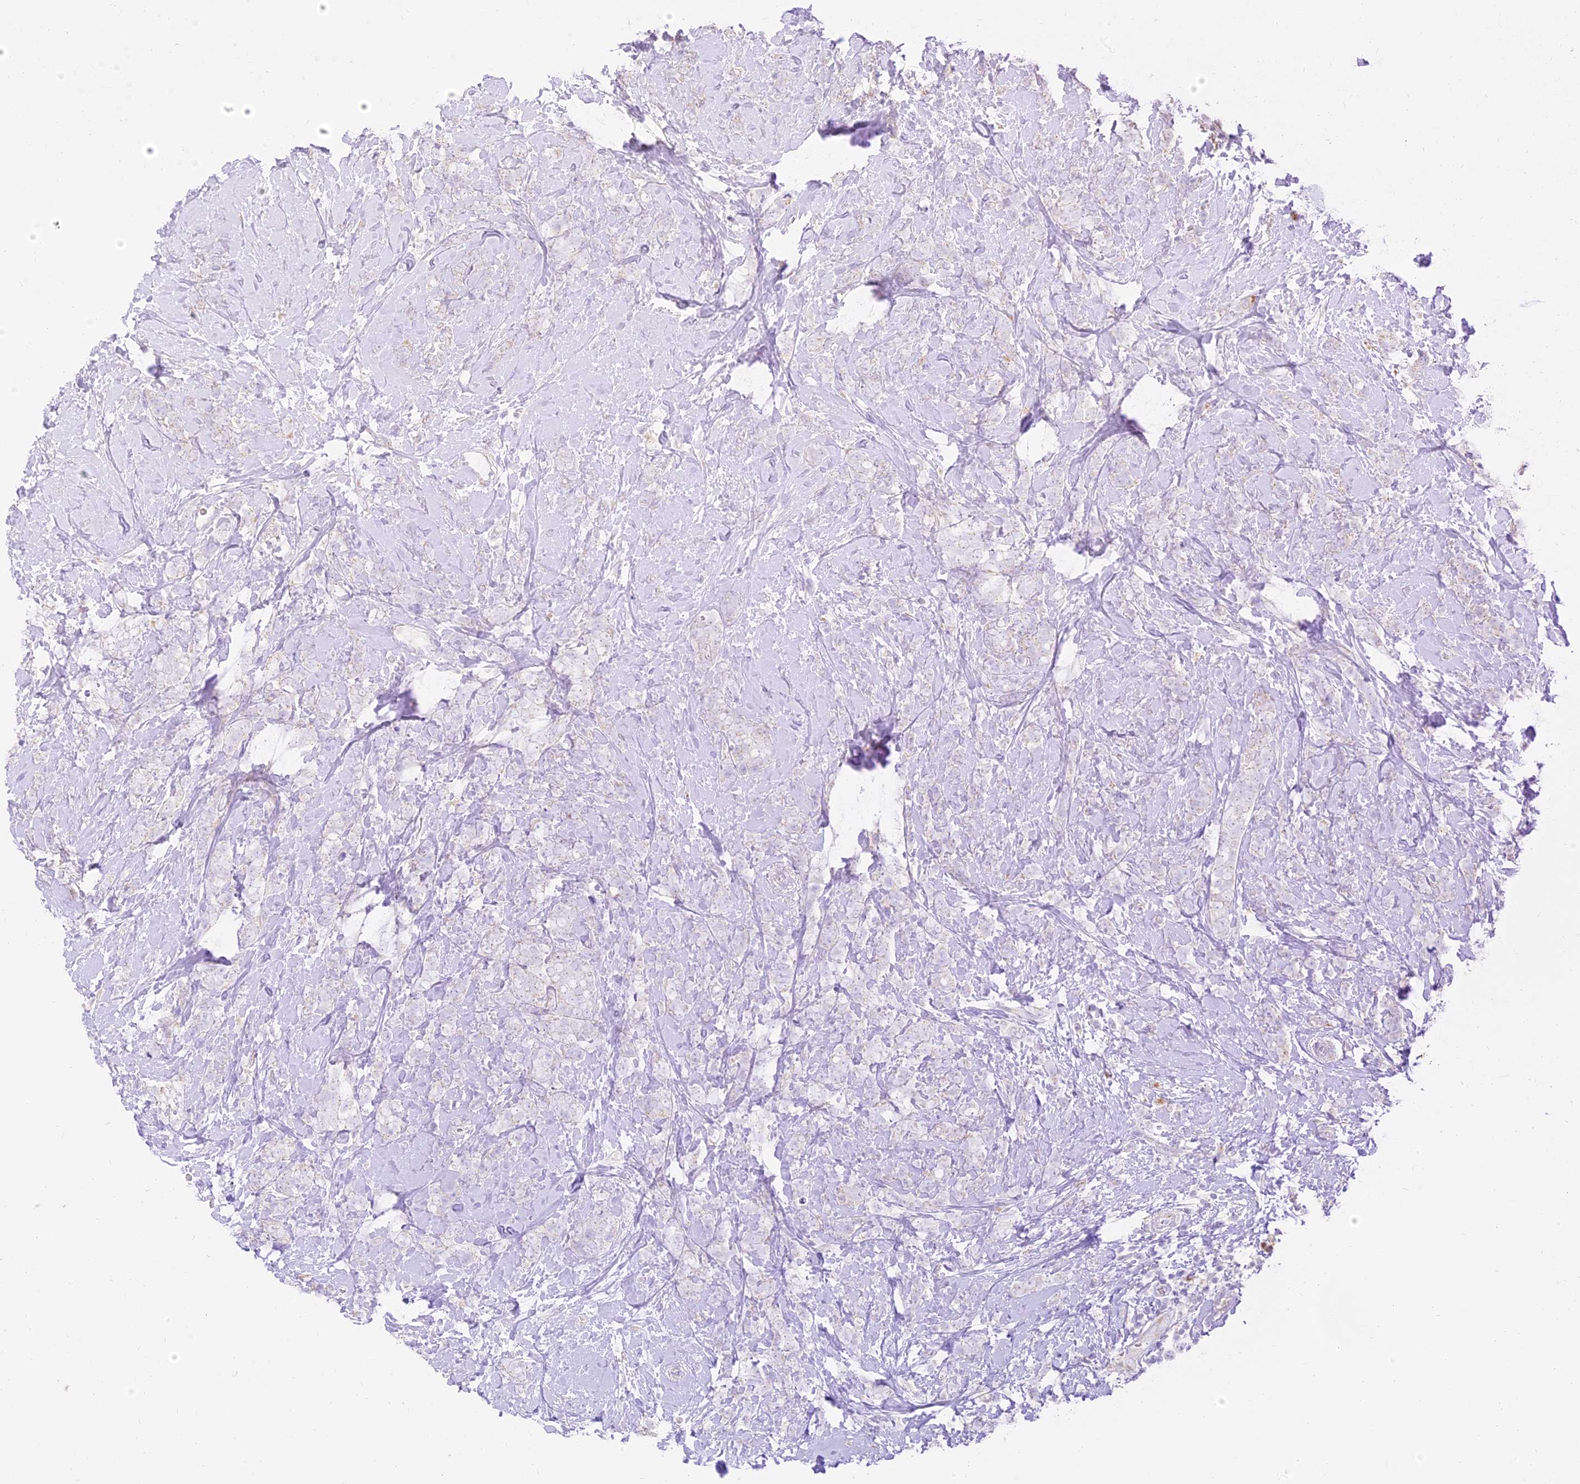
{"staining": {"intensity": "negative", "quantity": "none", "location": "none"}, "tissue": "breast cancer", "cell_type": "Tumor cells", "image_type": "cancer", "snomed": [{"axis": "morphology", "description": "Lobular carcinoma"}, {"axis": "topography", "description": "Breast"}], "caption": "The histopathology image reveals no staining of tumor cells in lobular carcinoma (breast).", "gene": "SEC13", "patient": {"sex": "female", "age": 58}}